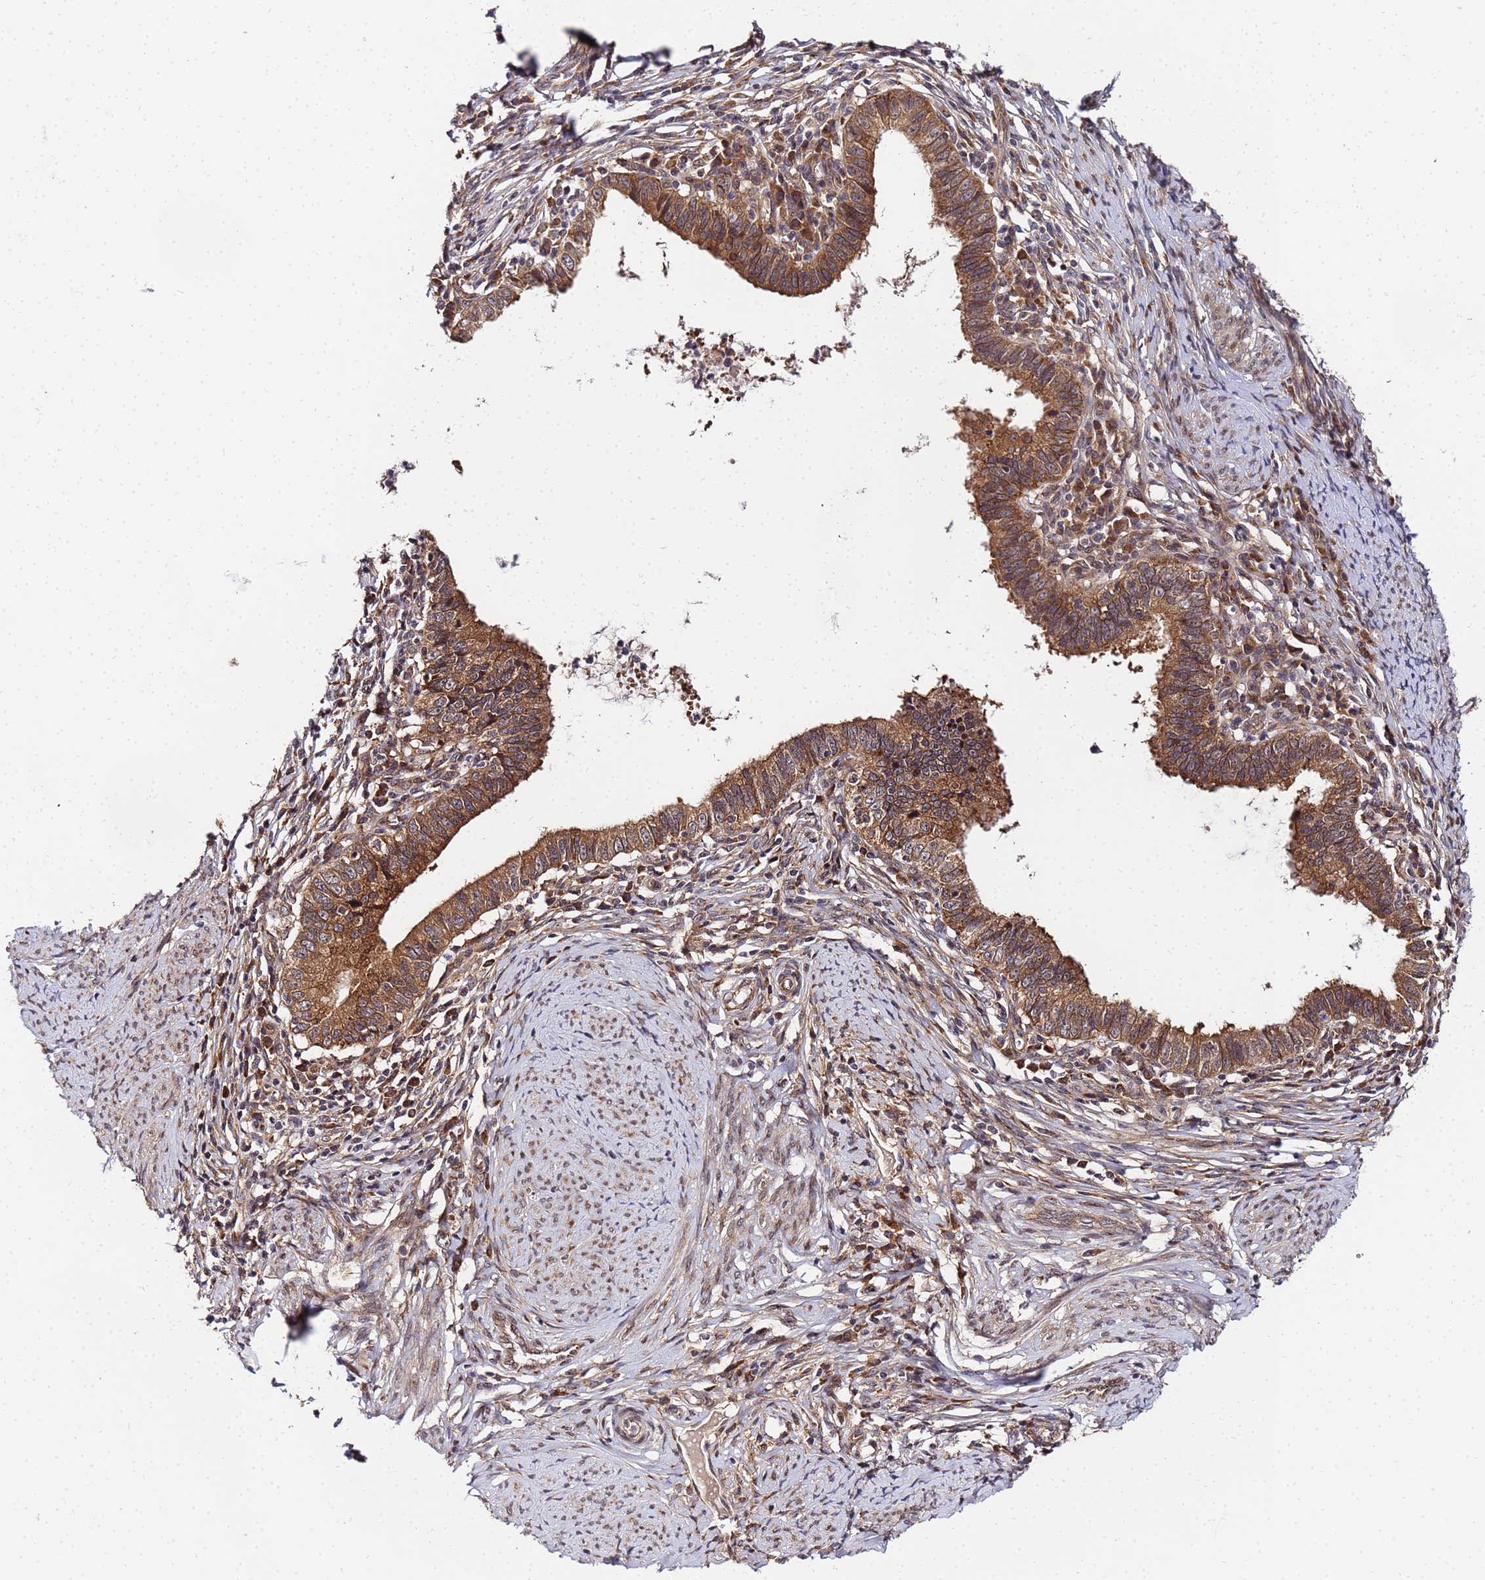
{"staining": {"intensity": "moderate", "quantity": ">75%", "location": "cytoplasmic/membranous"}, "tissue": "cervical cancer", "cell_type": "Tumor cells", "image_type": "cancer", "snomed": [{"axis": "morphology", "description": "Adenocarcinoma, NOS"}, {"axis": "topography", "description": "Cervix"}], "caption": "An immunohistochemistry photomicrograph of tumor tissue is shown. Protein staining in brown labels moderate cytoplasmic/membranous positivity in cervical adenocarcinoma within tumor cells.", "gene": "UNC93B1", "patient": {"sex": "female", "age": 36}}